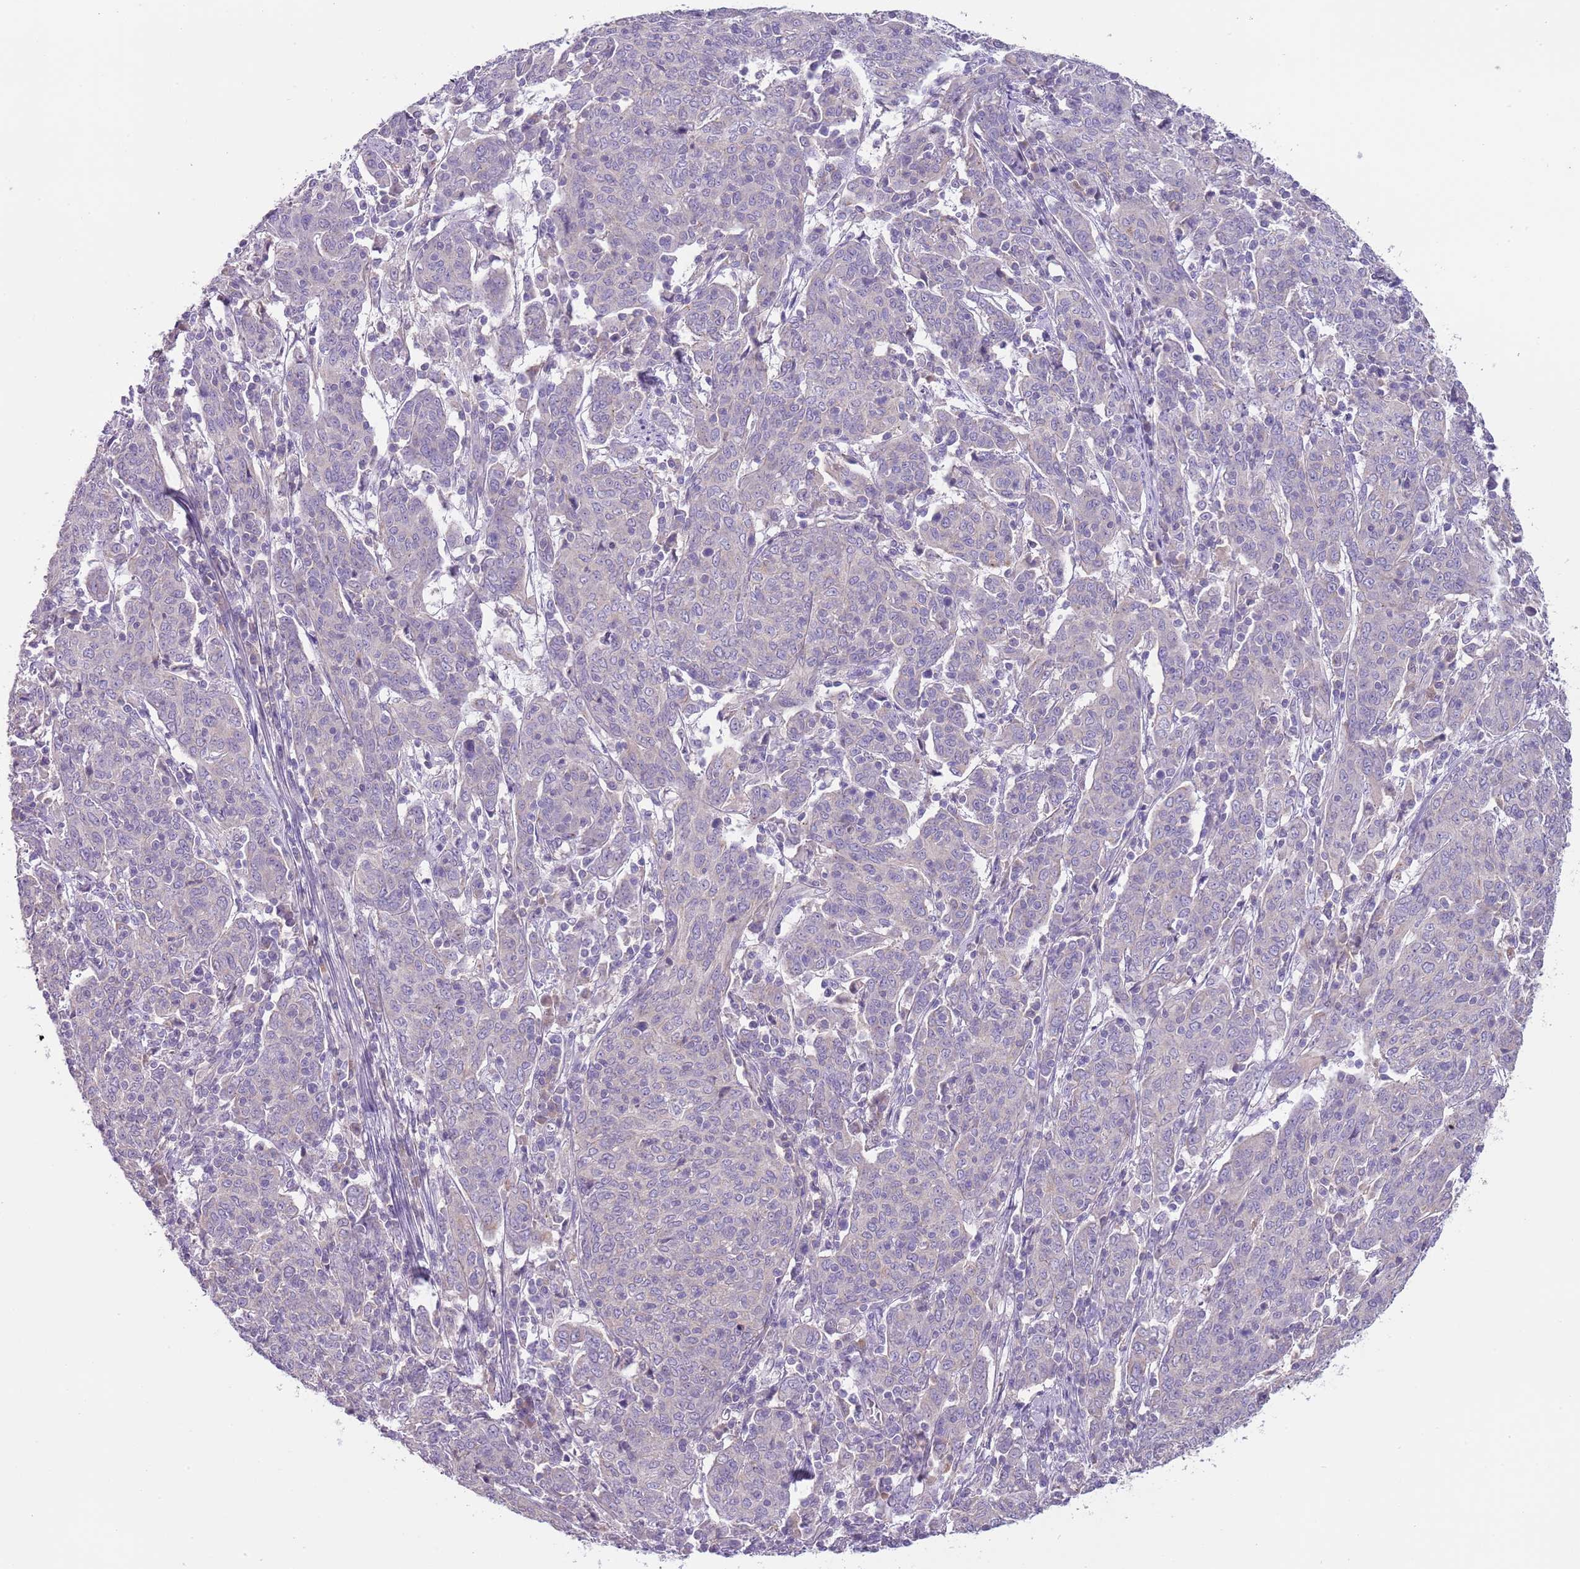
{"staining": {"intensity": "negative", "quantity": "none", "location": "none"}, "tissue": "cervical cancer", "cell_type": "Tumor cells", "image_type": "cancer", "snomed": [{"axis": "morphology", "description": "Squamous cell carcinoma, NOS"}, {"axis": "topography", "description": "Cervix"}], "caption": "Photomicrograph shows no significant protein staining in tumor cells of cervical cancer (squamous cell carcinoma).", "gene": "HES3", "patient": {"sex": "female", "age": 67}}